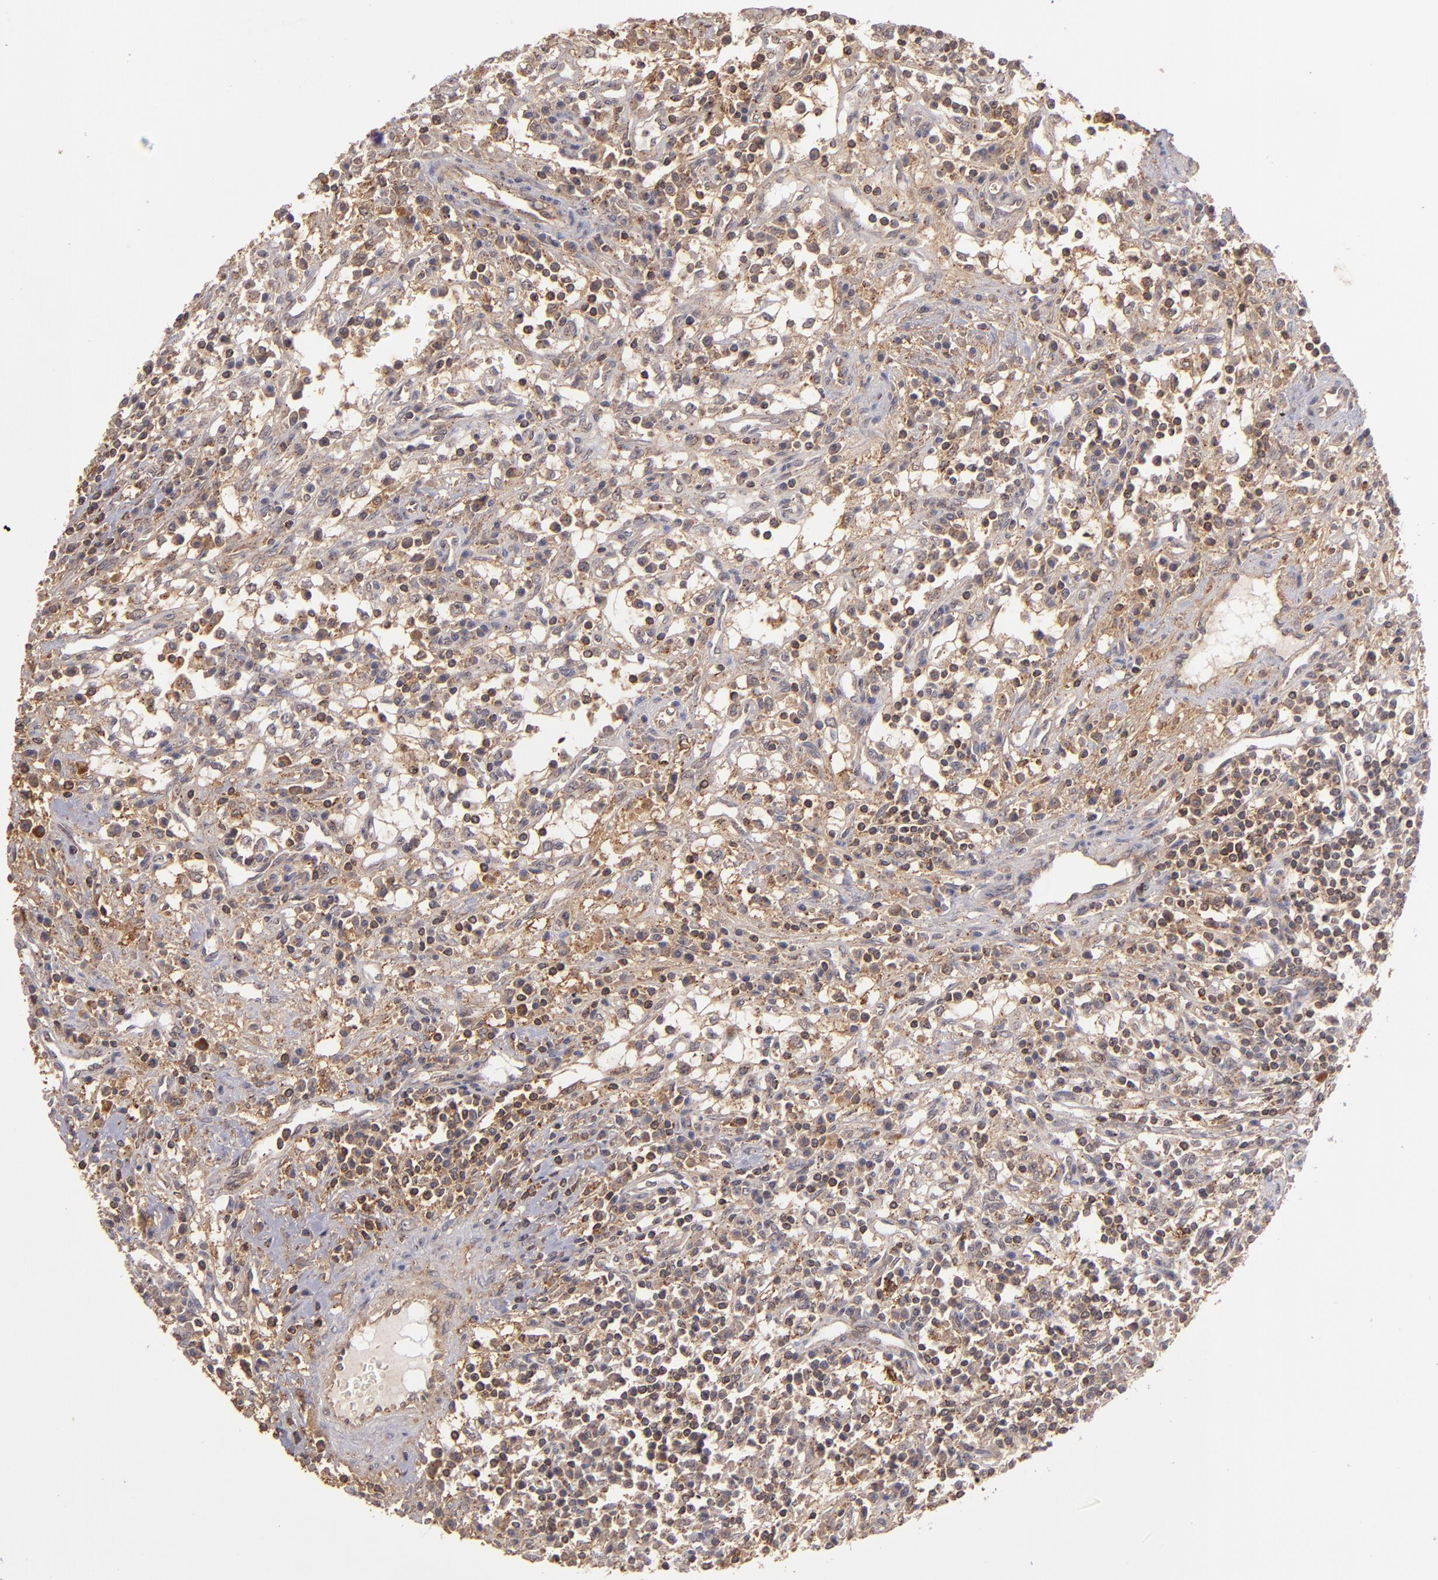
{"staining": {"intensity": "moderate", "quantity": "25%-75%", "location": "cytoplasmic/membranous"}, "tissue": "renal cancer", "cell_type": "Tumor cells", "image_type": "cancer", "snomed": [{"axis": "morphology", "description": "Adenocarcinoma, NOS"}, {"axis": "topography", "description": "Kidney"}], "caption": "Renal cancer stained with DAB IHC displays medium levels of moderate cytoplasmic/membranous expression in approximately 25%-75% of tumor cells. (DAB IHC, brown staining for protein, blue staining for nuclei).", "gene": "ZFYVE1", "patient": {"sex": "male", "age": 82}}